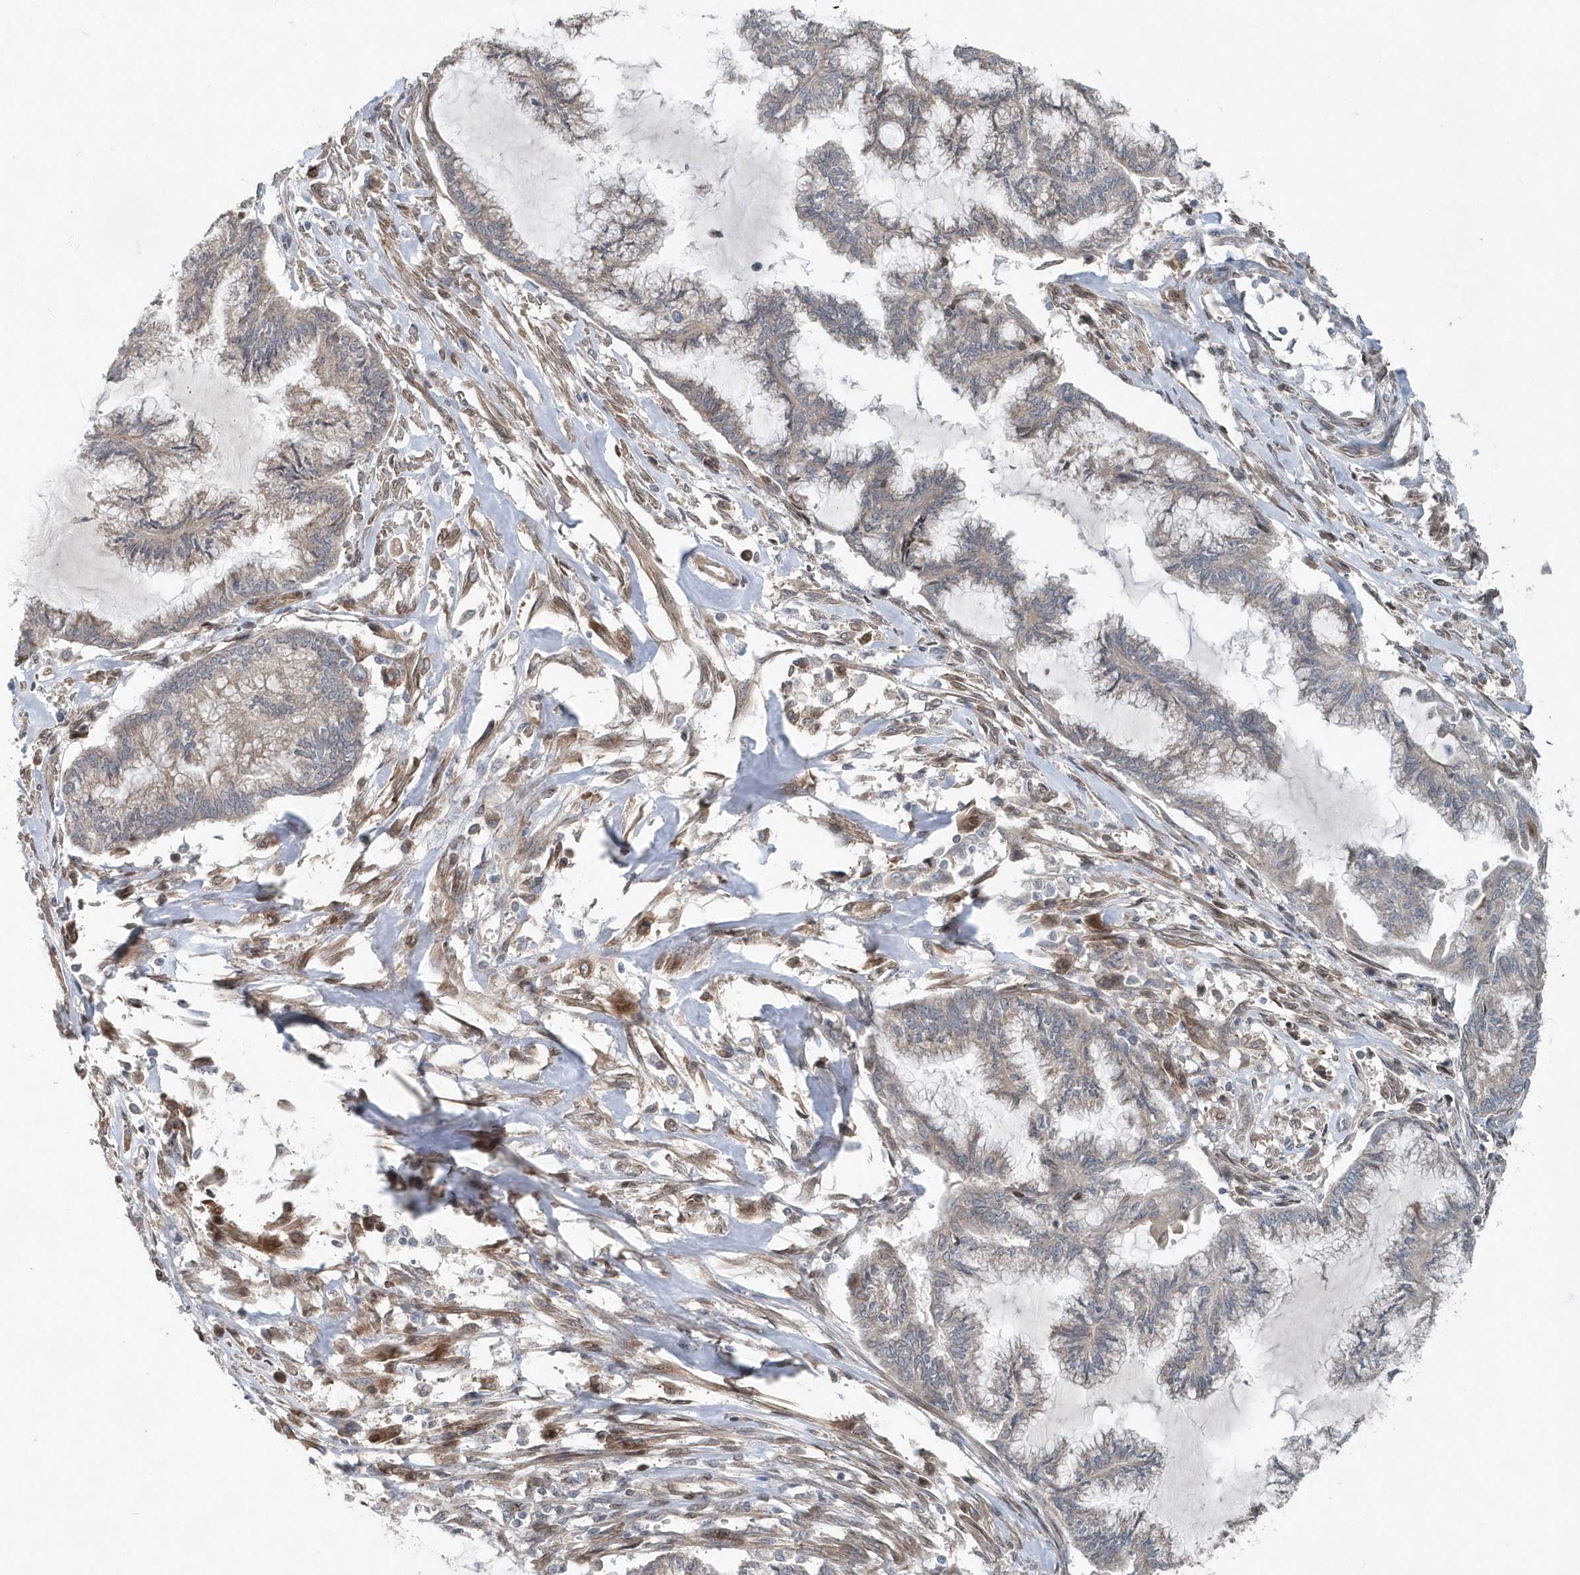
{"staining": {"intensity": "weak", "quantity": "<25%", "location": "cytoplasmic/membranous"}, "tissue": "endometrial cancer", "cell_type": "Tumor cells", "image_type": "cancer", "snomed": [{"axis": "morphology", "description": "Adenocarcinoma, NOS"}, {"axis": "topography", "description": "Endometrium"}], "caption": "Micrograph shows no significant protein positivity in tumor cells of endometrial adenocarcinoma.", "gene": "MCC", "patient": {"sex": "female", "age": 86}}